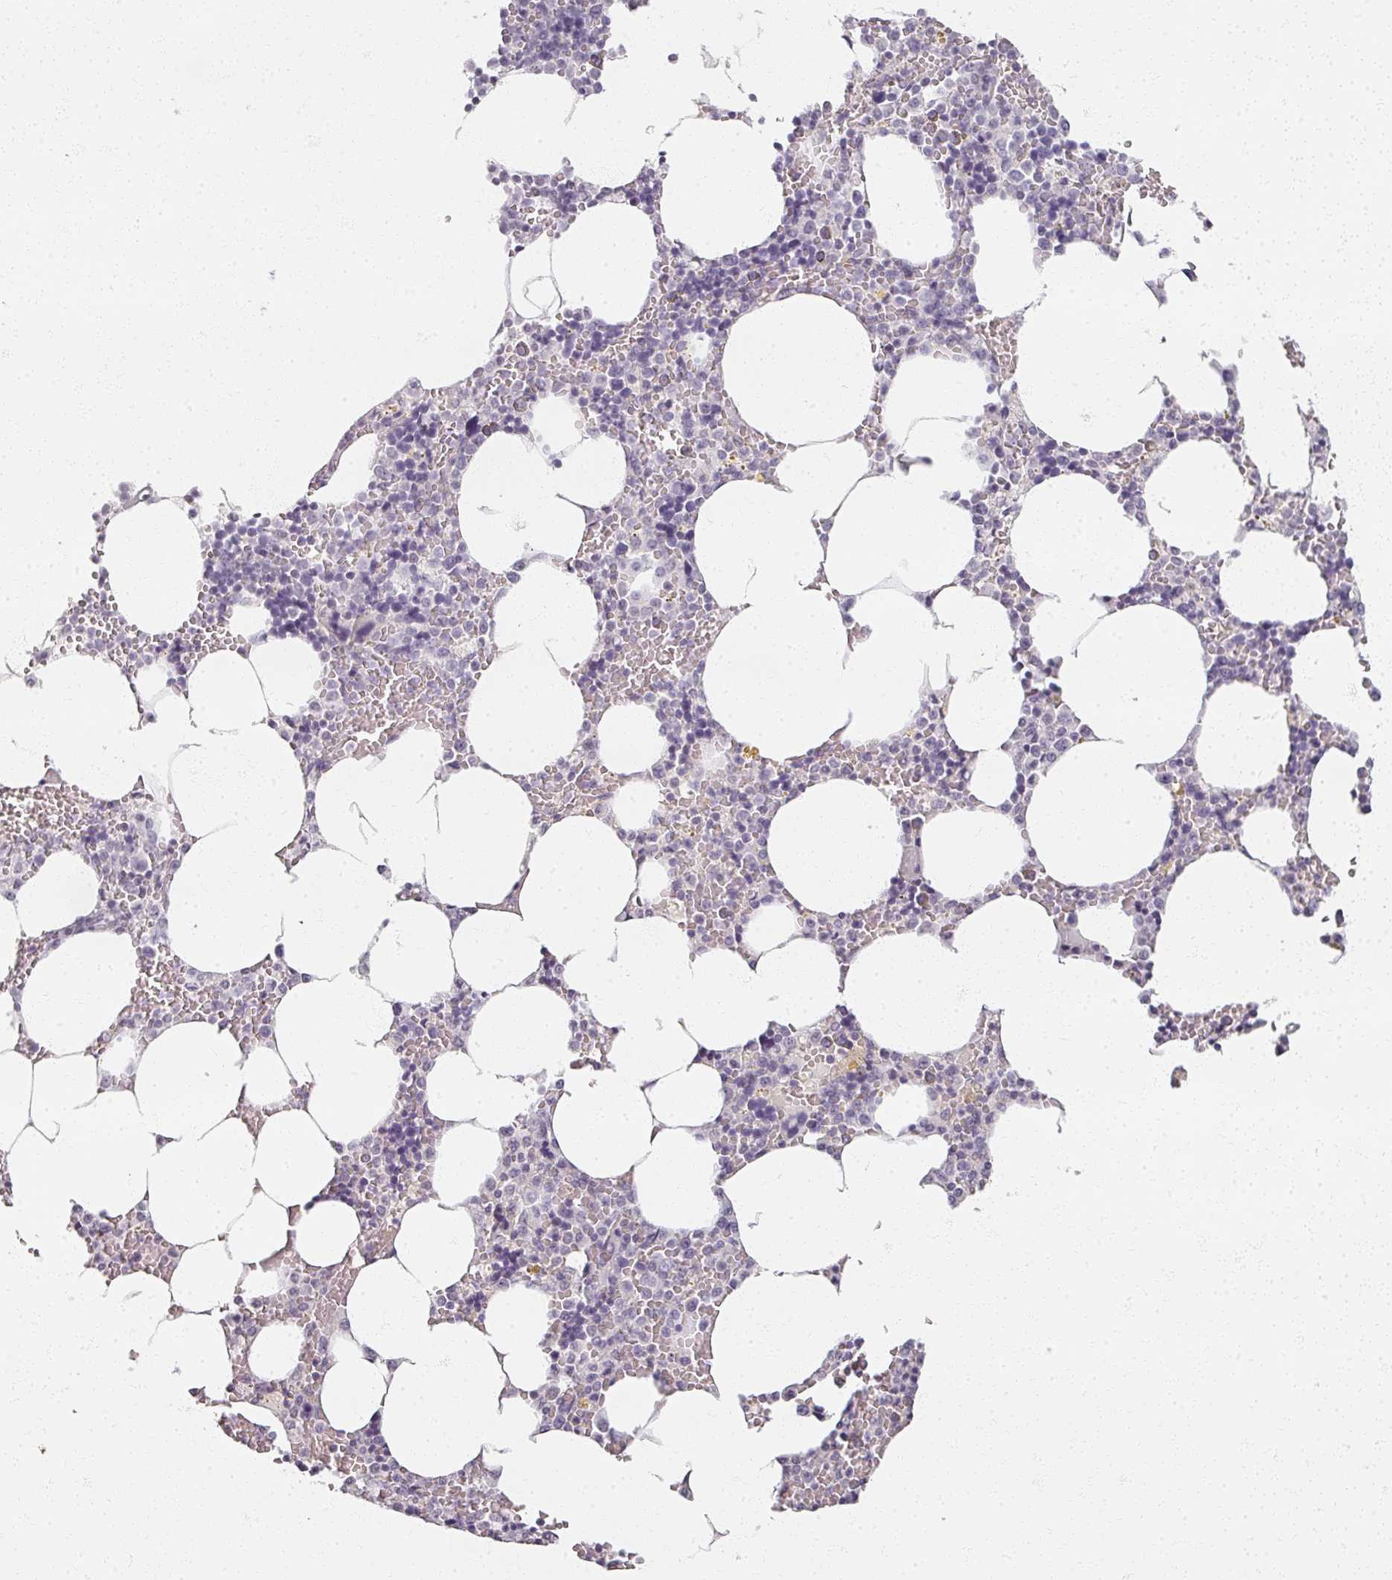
{"staining": {"intensity": "negative", "quantity": "none", "location": "none"}, "tissue": "bone marrow", "cell_type": "Hematopoietic cells", "image_type": "normal", "snomed": [{"axis": "morphology", "description": "Normal tissue, NOS"}, {"axis": "topography", "description": "Bone marrow"}], "caption": "An immunohistochemistry (IHC) micrograph of unremarkable bone marrow is shown. There is no staining in hematopoietic cells of bone marrow.", "gene": "RFPL2", "patient": {"sex": "male", "age": 70}}